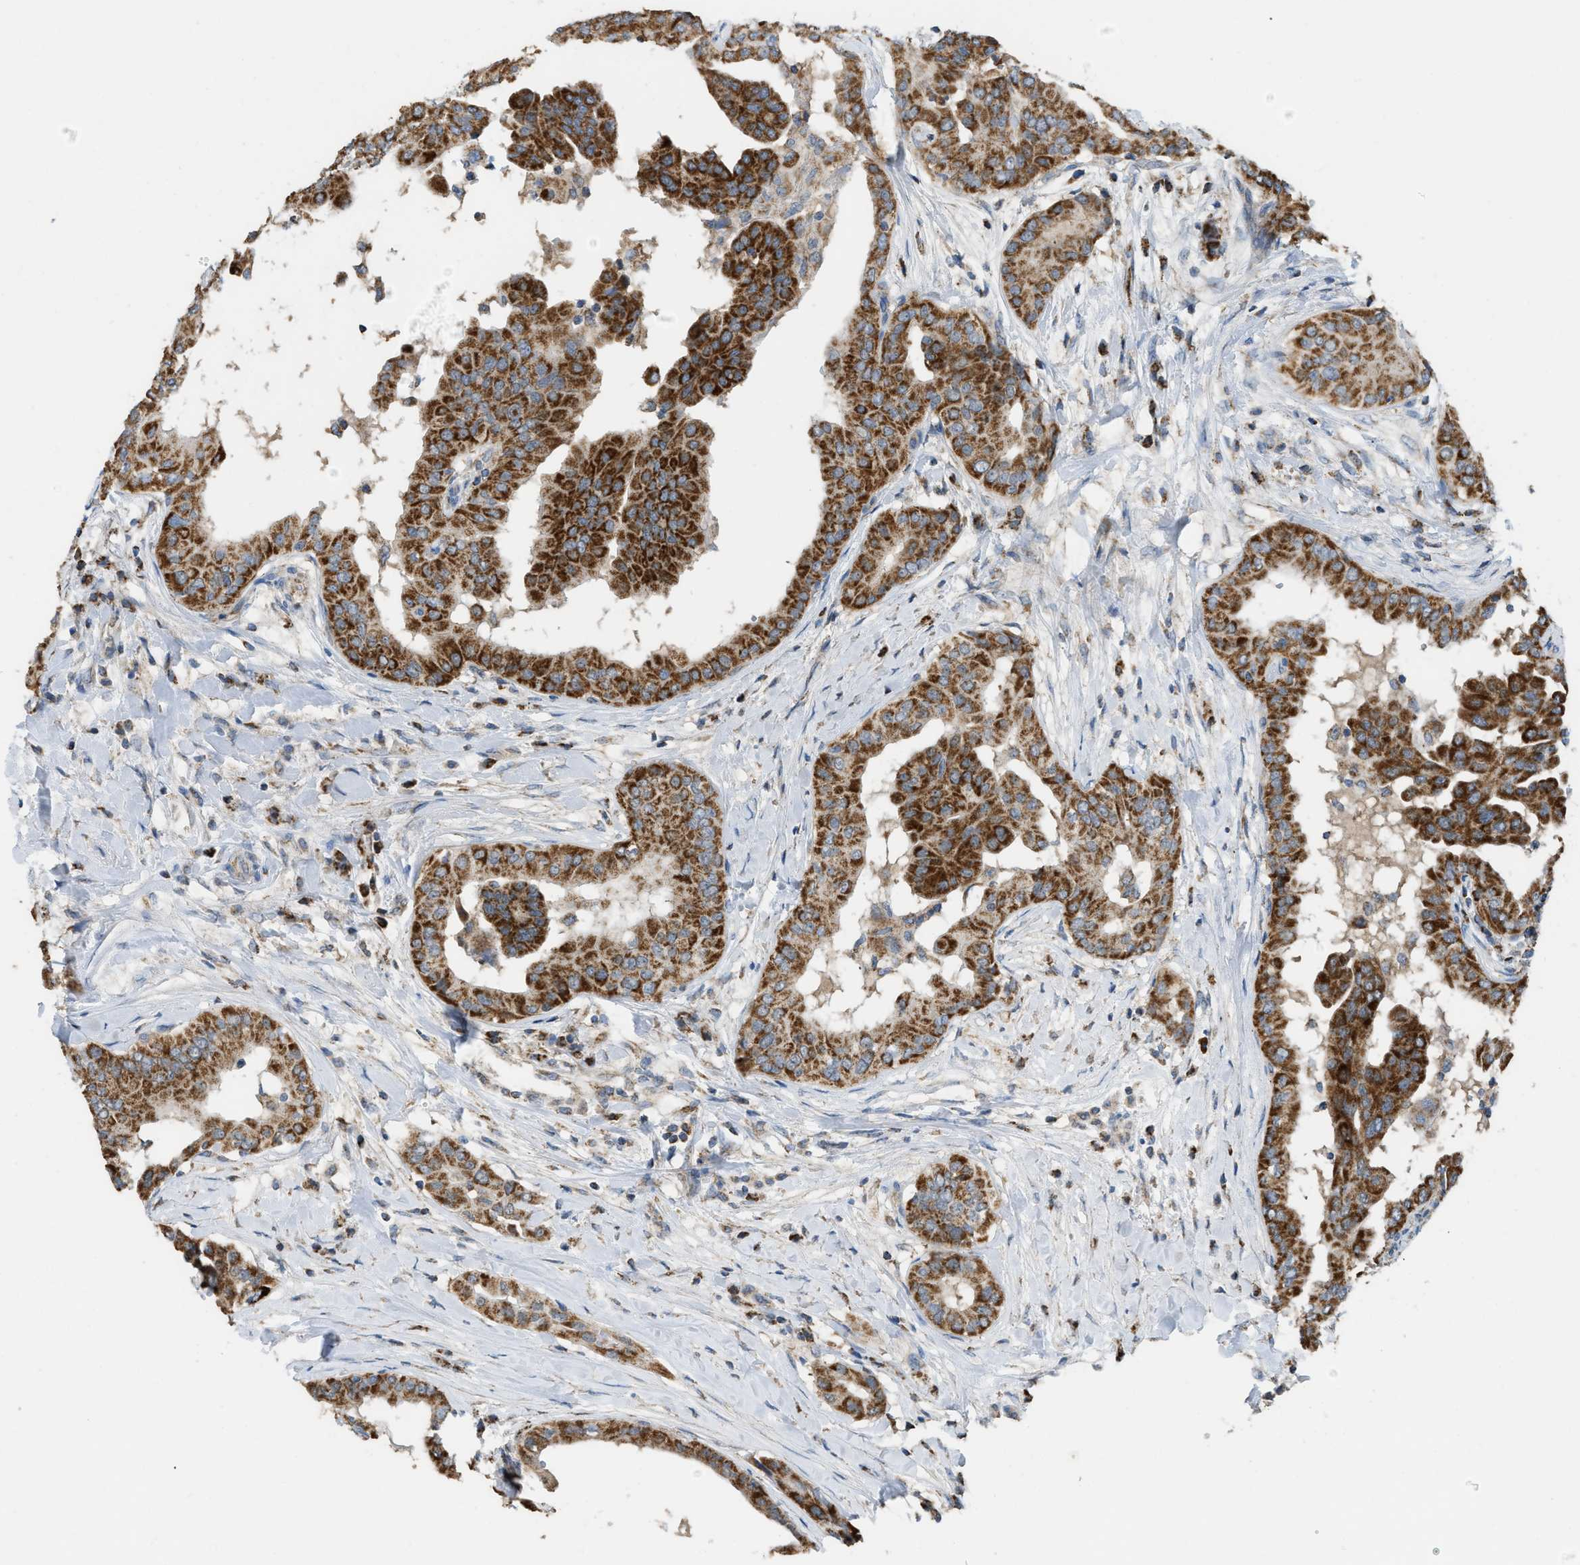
{"staining": {"intensity": "strong", "quantity": ">75%", "location": "cytoplasmic/membranous"}, "tissue": "thyroid cancer", "cell_type": "Tumor cells", "image_type": "cancer", "snomed": [{"axis": "morphology", "description": "Papillary adenocarcinoma, NOS"}, {"axis": "topography", "description": "Thyroid gland"}], "caption": "Strong cytoplasmic/membranous expression for a protein is identified in about >75% of tumor cells of thyroid papillary adenocarcinoma using immunohistochemistry (IHC).", "gene": "ETFB", "patient": {"sex": "male", "age": 33}}